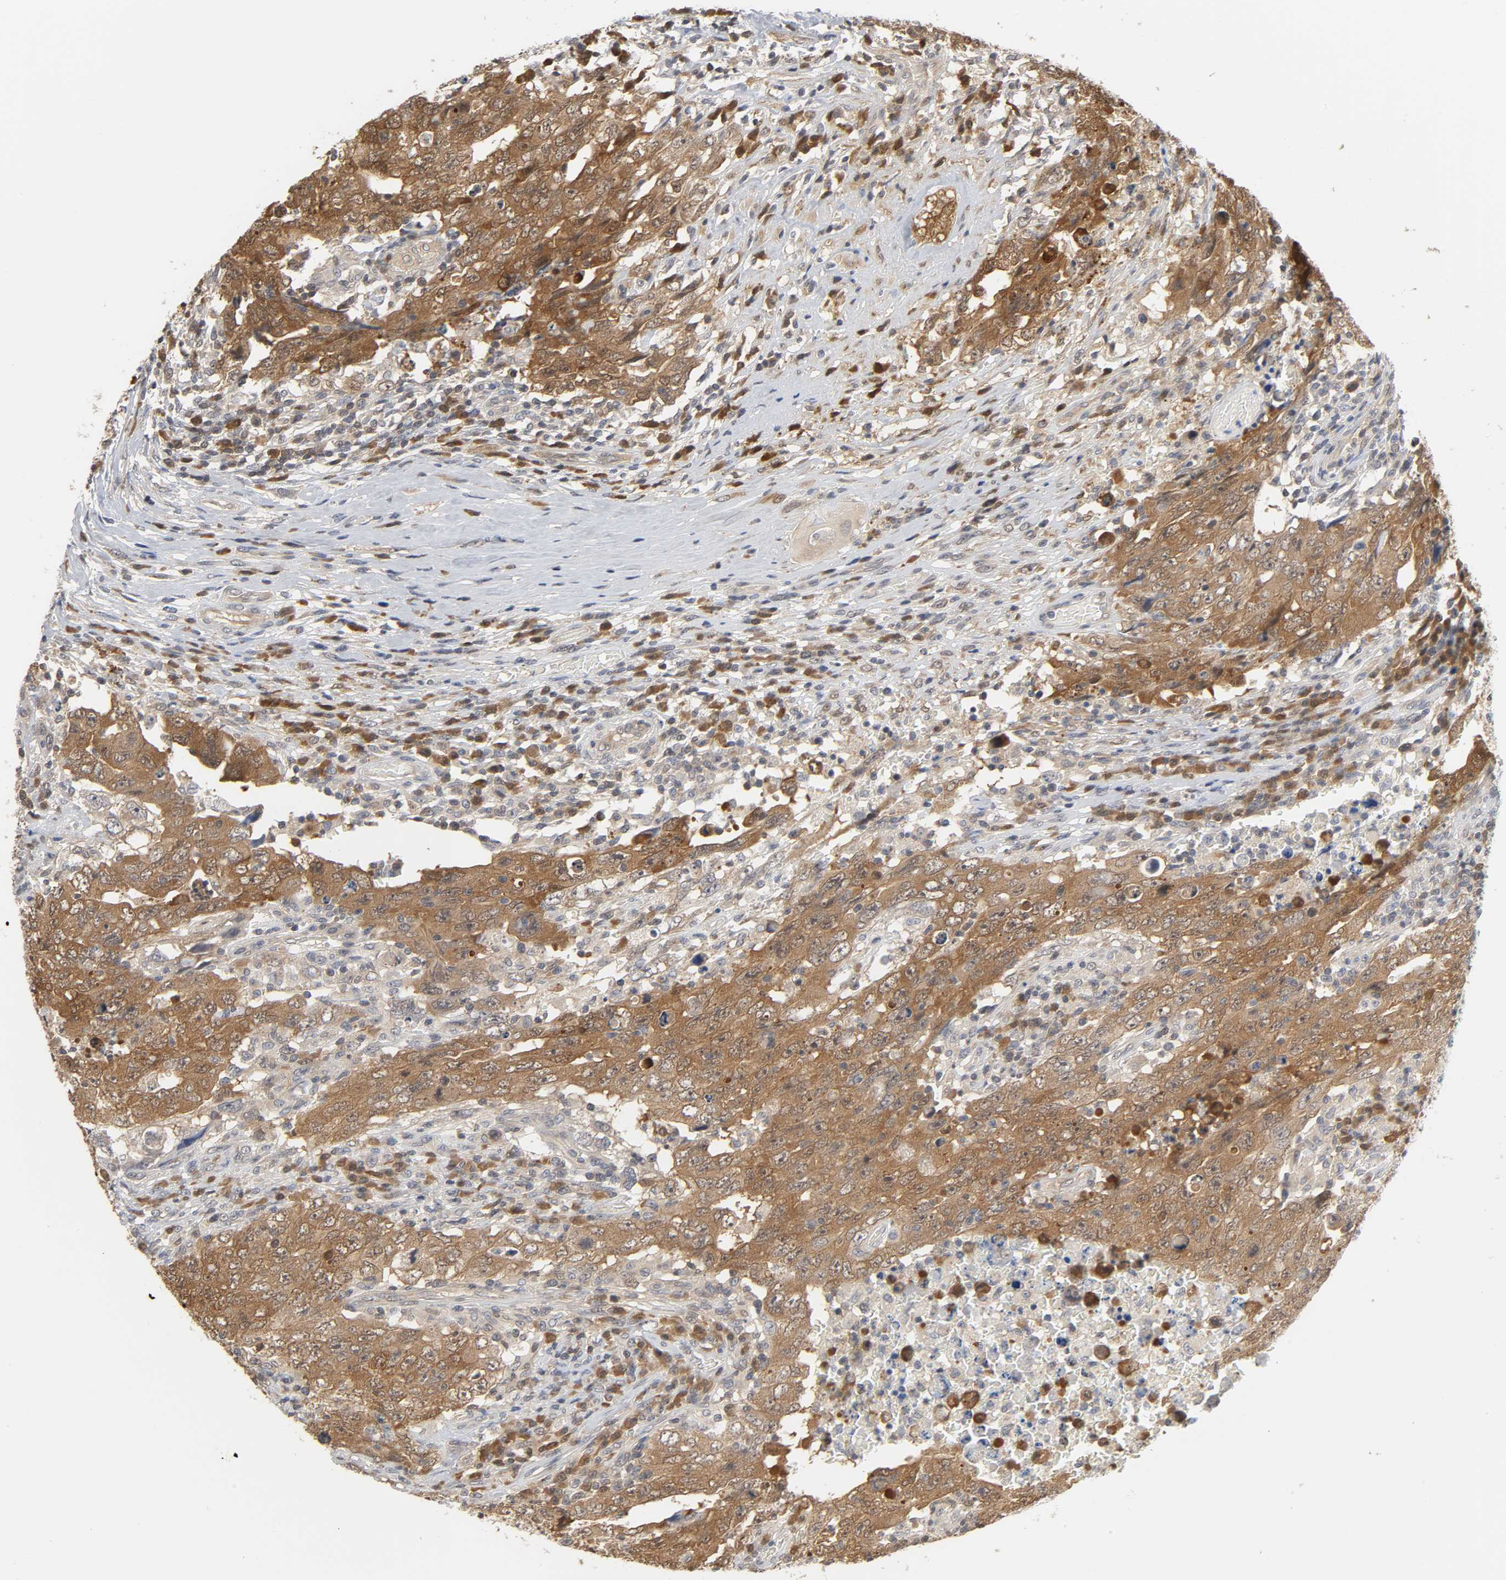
{"staining": {"intensity": "strong", "quantity": ">75%", "location": "cytoplasmic/membranous"}, "tissue": "testis cancer", "cell_type": "Tumor cells", "image_type": "cancer", "snomed": [{"axis": "morphology", "description": "Carcinoma, Embryonal, NOS"}, {"axis": "topography", "description": "Testis"}], "caption": "Immunohistochemistry (DAB) staining of human embryonal carcinoma (testis) displays strong cytoplasmic/membranous protein staining in about >75% of tumor cells.", "gene": "MIF", "patient": {"sex": "male", "age": 26}}